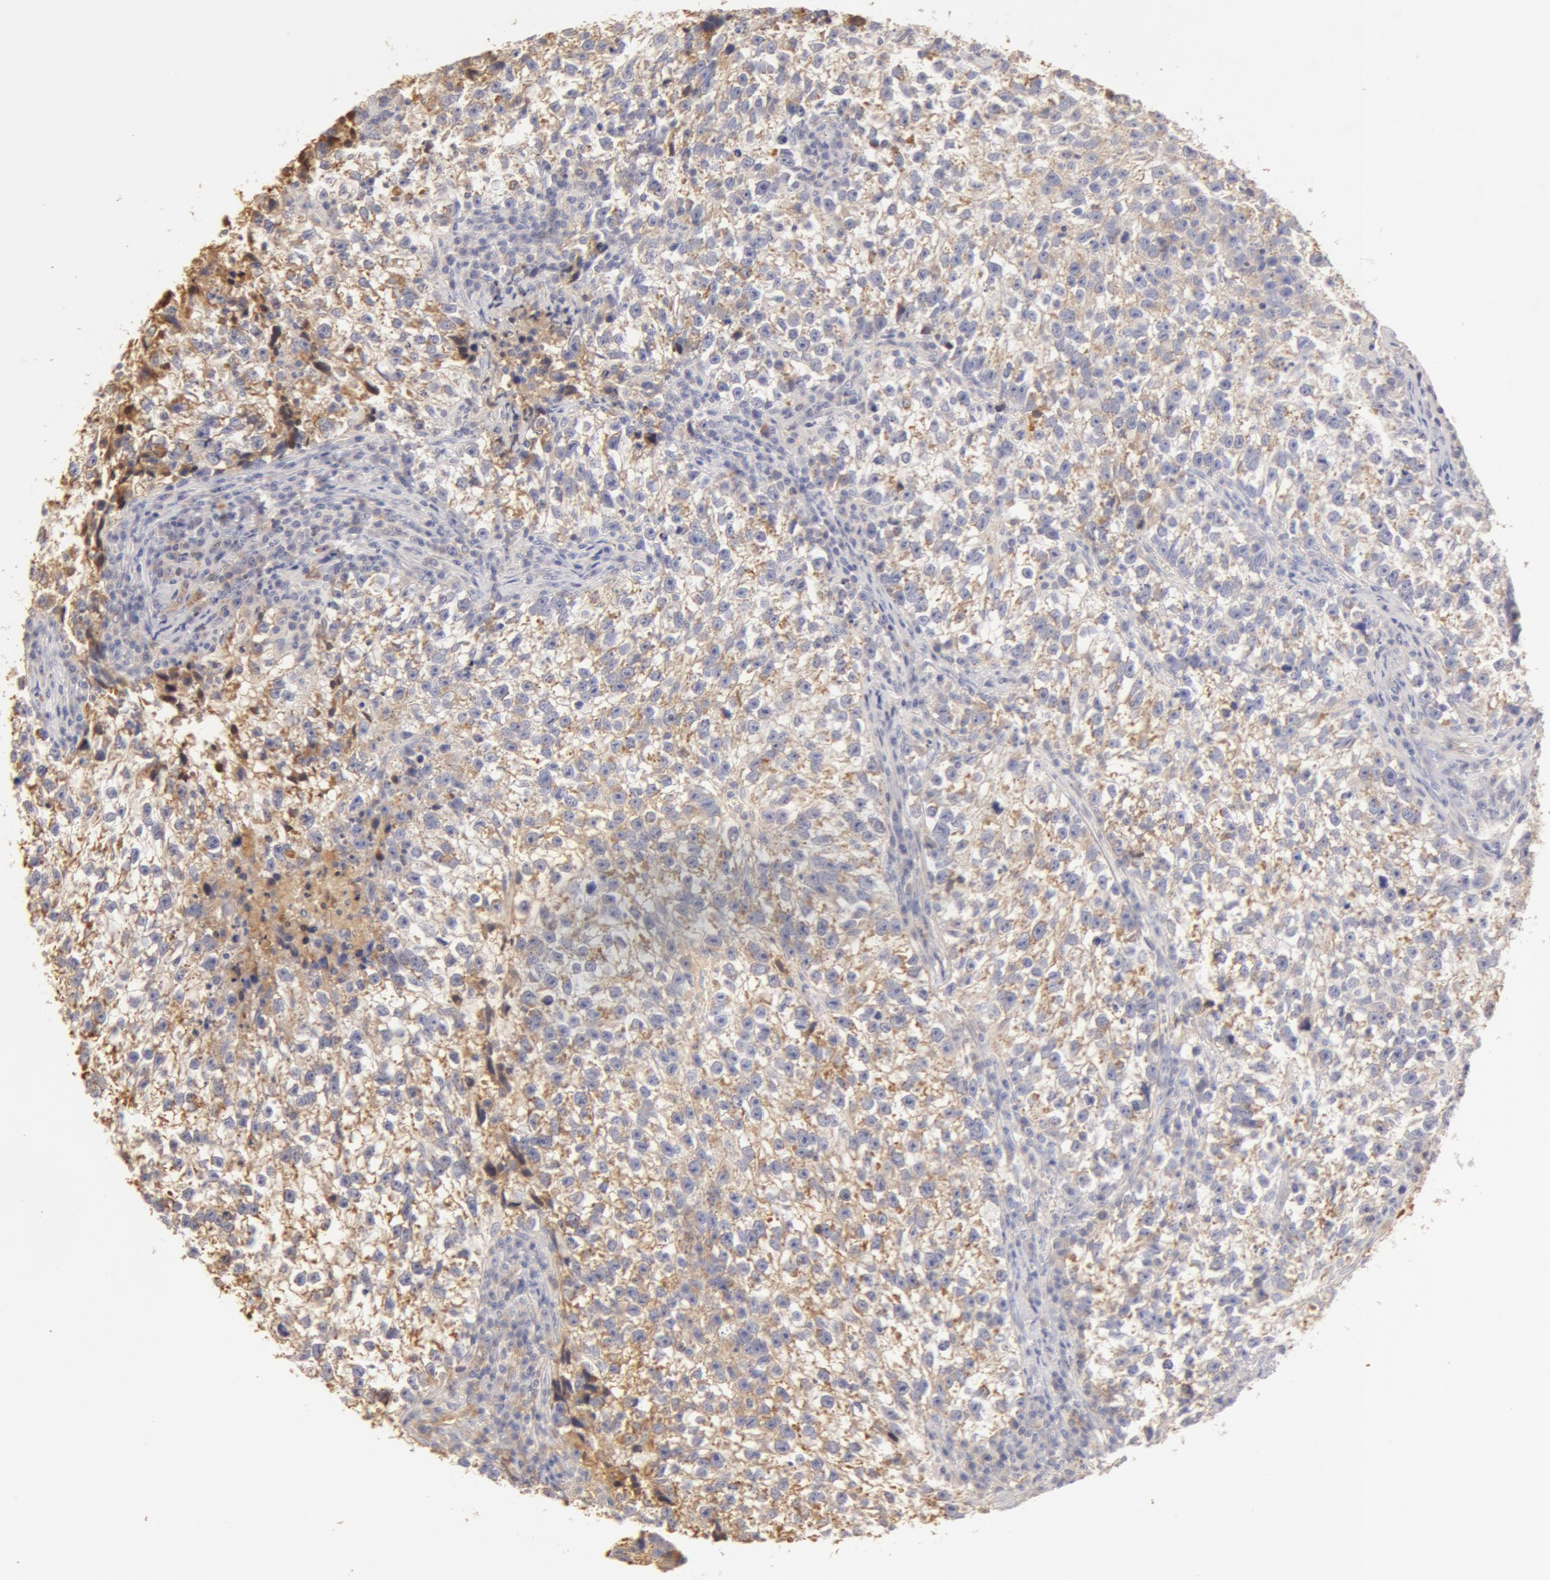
{"staining": {"intensity": "weak", "quantity": "25%-75%", "location": "cytoplasmic/membranous"}, "tissue": "testis cancer", "cell_type": "Tumor cells", "image_type": "cancer", "snomed": [{"axis": "morphology", "description": "Seminoma, NOS"}, {"axis": "topography", "description": "Testis"}], "caption": "The immunohistochemical stain highlights weak cytoplasmic/membranous positivity in tumor cells of testis cancer (seminoma) tissue.", "gene": "TF", "patient": {"sex": "male", "age": 38}}